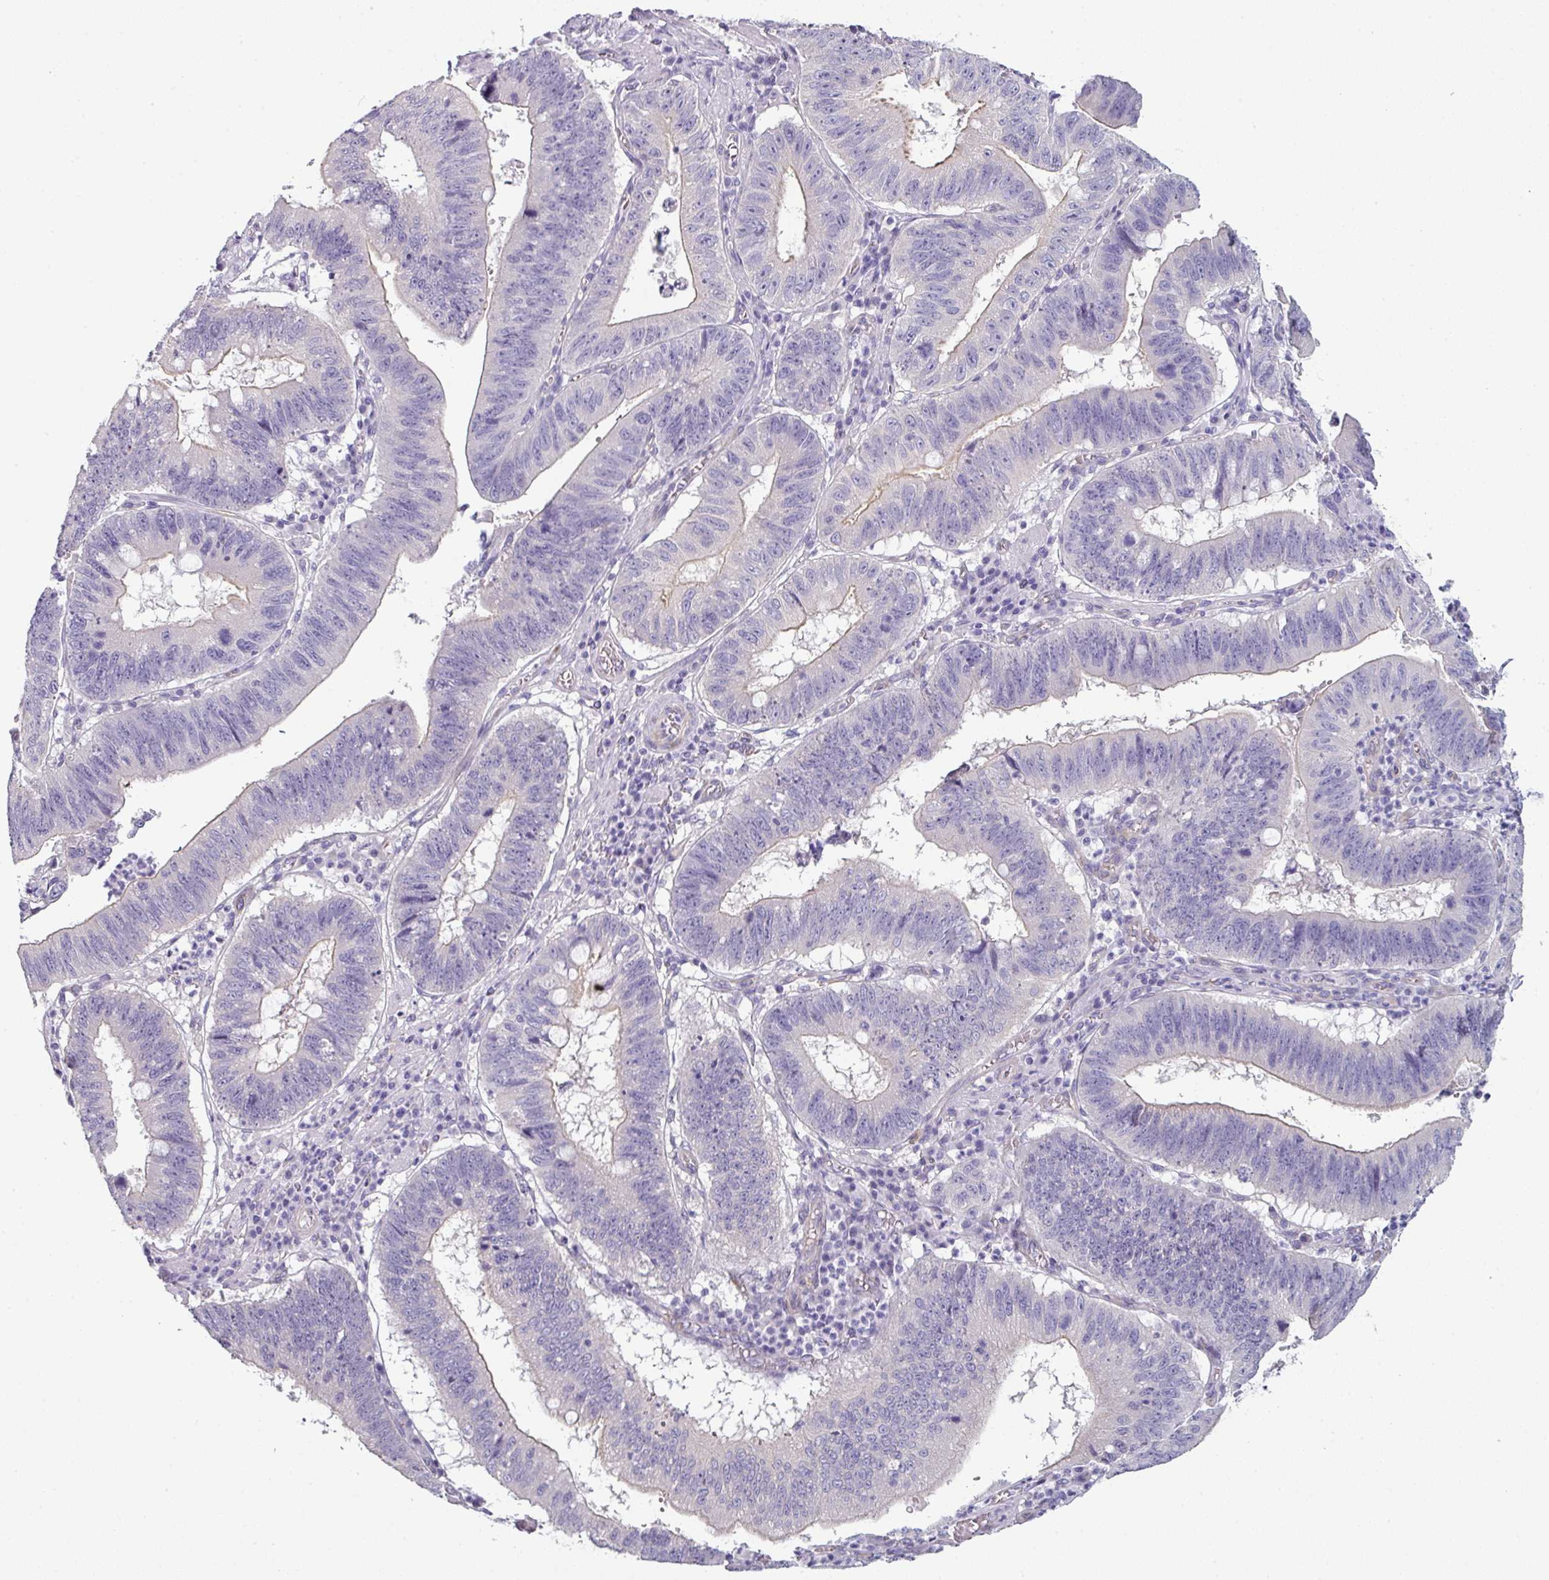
{"staining": {"intensity": "negative", "quantity": "none", "location": "none"}, "tissue": "stomach cancer", "cell_type": "Tumor cells", "image_type": "cancer", "snomed": [{"axis": "morphology", "description": "Adenocarcinoma, NOS"}, {"axis": "topography", "description": "Stomach"}], "caption": "A high-resolution image shows IHC staining of stomach cancer (adenocarcinoma), which shows no significant positivity in tumor cells. (Stains: DAB immunohistochemistry with hematoxylin counter stain, Microscopy: brightfield microscopy at high magnification).", "gene": "SLC17A7", "patient": {"sex": "male", "age": 59}}